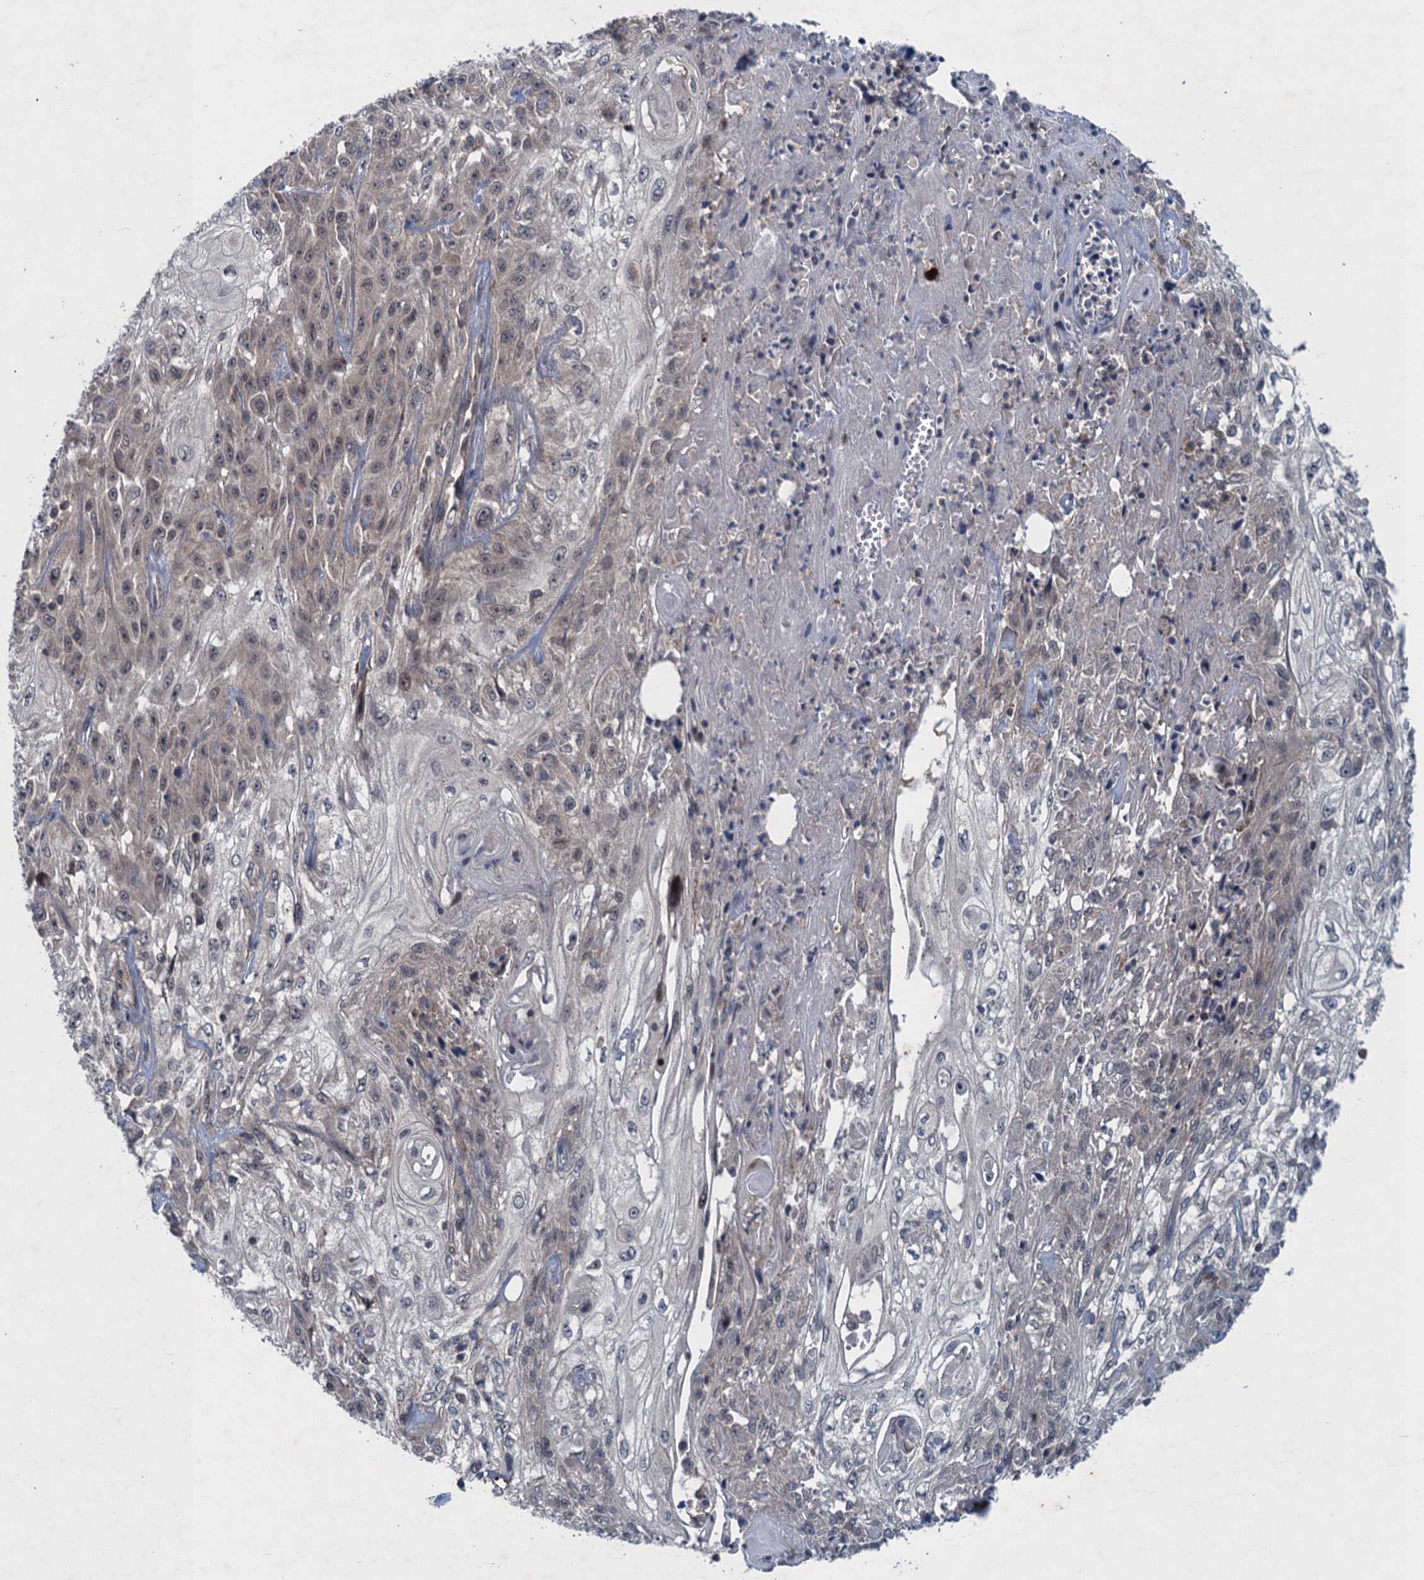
{"staining": {"intensity": "weak", "quantity": "<25%", "location": "nuclear"}, "tissue": "skin cancer", "cell_type": "Tumor cells", "image_type": "cancer", "snomed": [{"axis": "morphology", "description": "Squamous cell carcinoma, NOS"}, {"axis": "morphology", "description": "Squamous cell carcinoma, metastatic, NOS"}, {"axis": "topography", "description": "Skin"}, {"axis": "topography", "description": "Lymph node"}], "caption": "Tumor cells show no significant staining in skin squamous cell carcinoma.", "gene": "RNF165", "patient": {"sex": "male", "age": 75}}